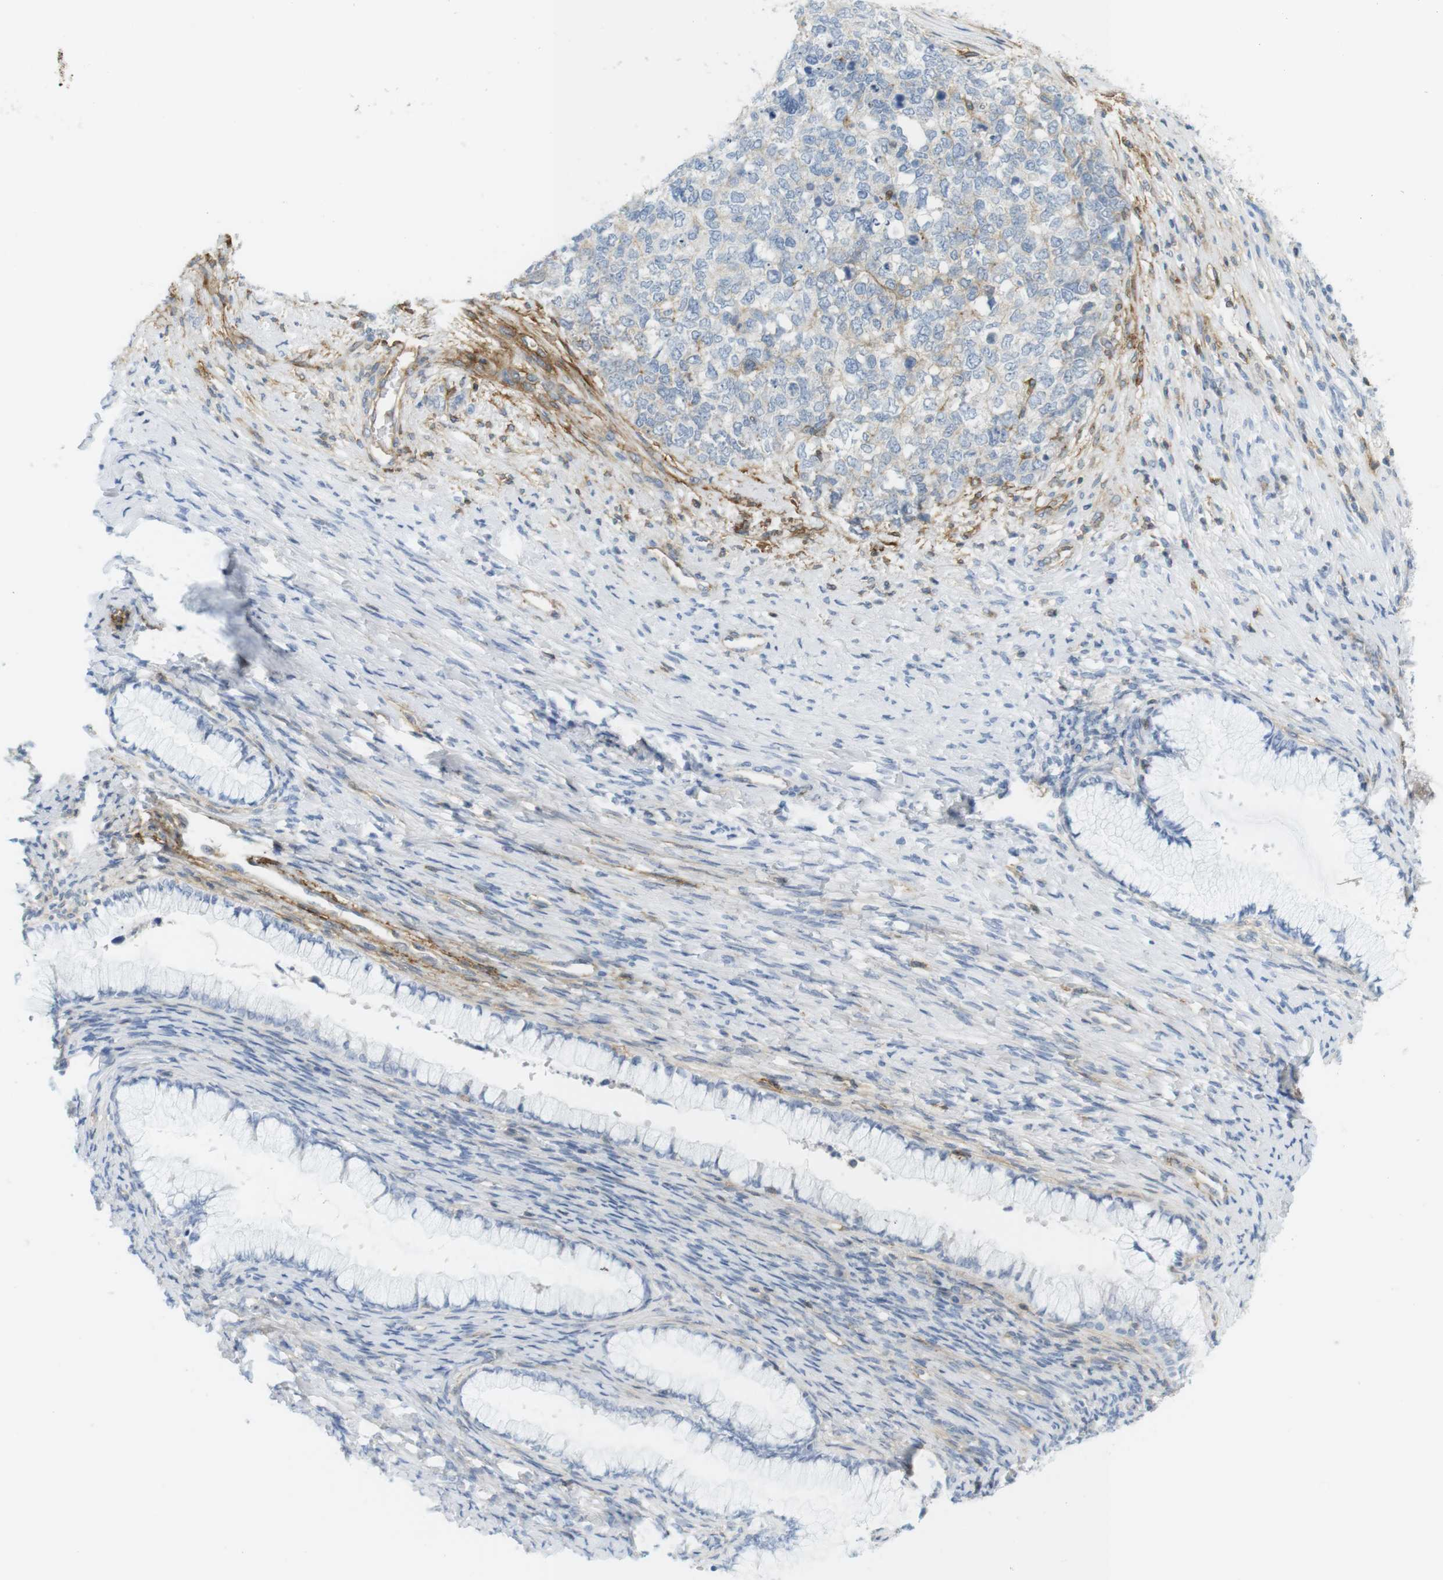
{"staining": {"intensity": "weak", "quantity": "<25%", "location": "cytoplasmic/membranous"}, "tissue": "cervical cancer", "cell_type": "Tumor cells", "image_type": "cancer", "snomed": [{"axis": "morphology", "description": "Squamous cell carcinoma, NOS"}, {"axis": "topography", "description": "Cervix"}], "caption": "Immunohistochemical staining of squamous cell carcinoma (cervical) reveals no significant staining in tumor cells. Brightfield microscopy of immunohistochemistry (IHC) stained with DAB (3,3'-diaminobenzidine) (brown) and hematoxylin (blue), captured at high magnification.", "gene": "F2R", "patient": {"sex": "female", "age": 63}}